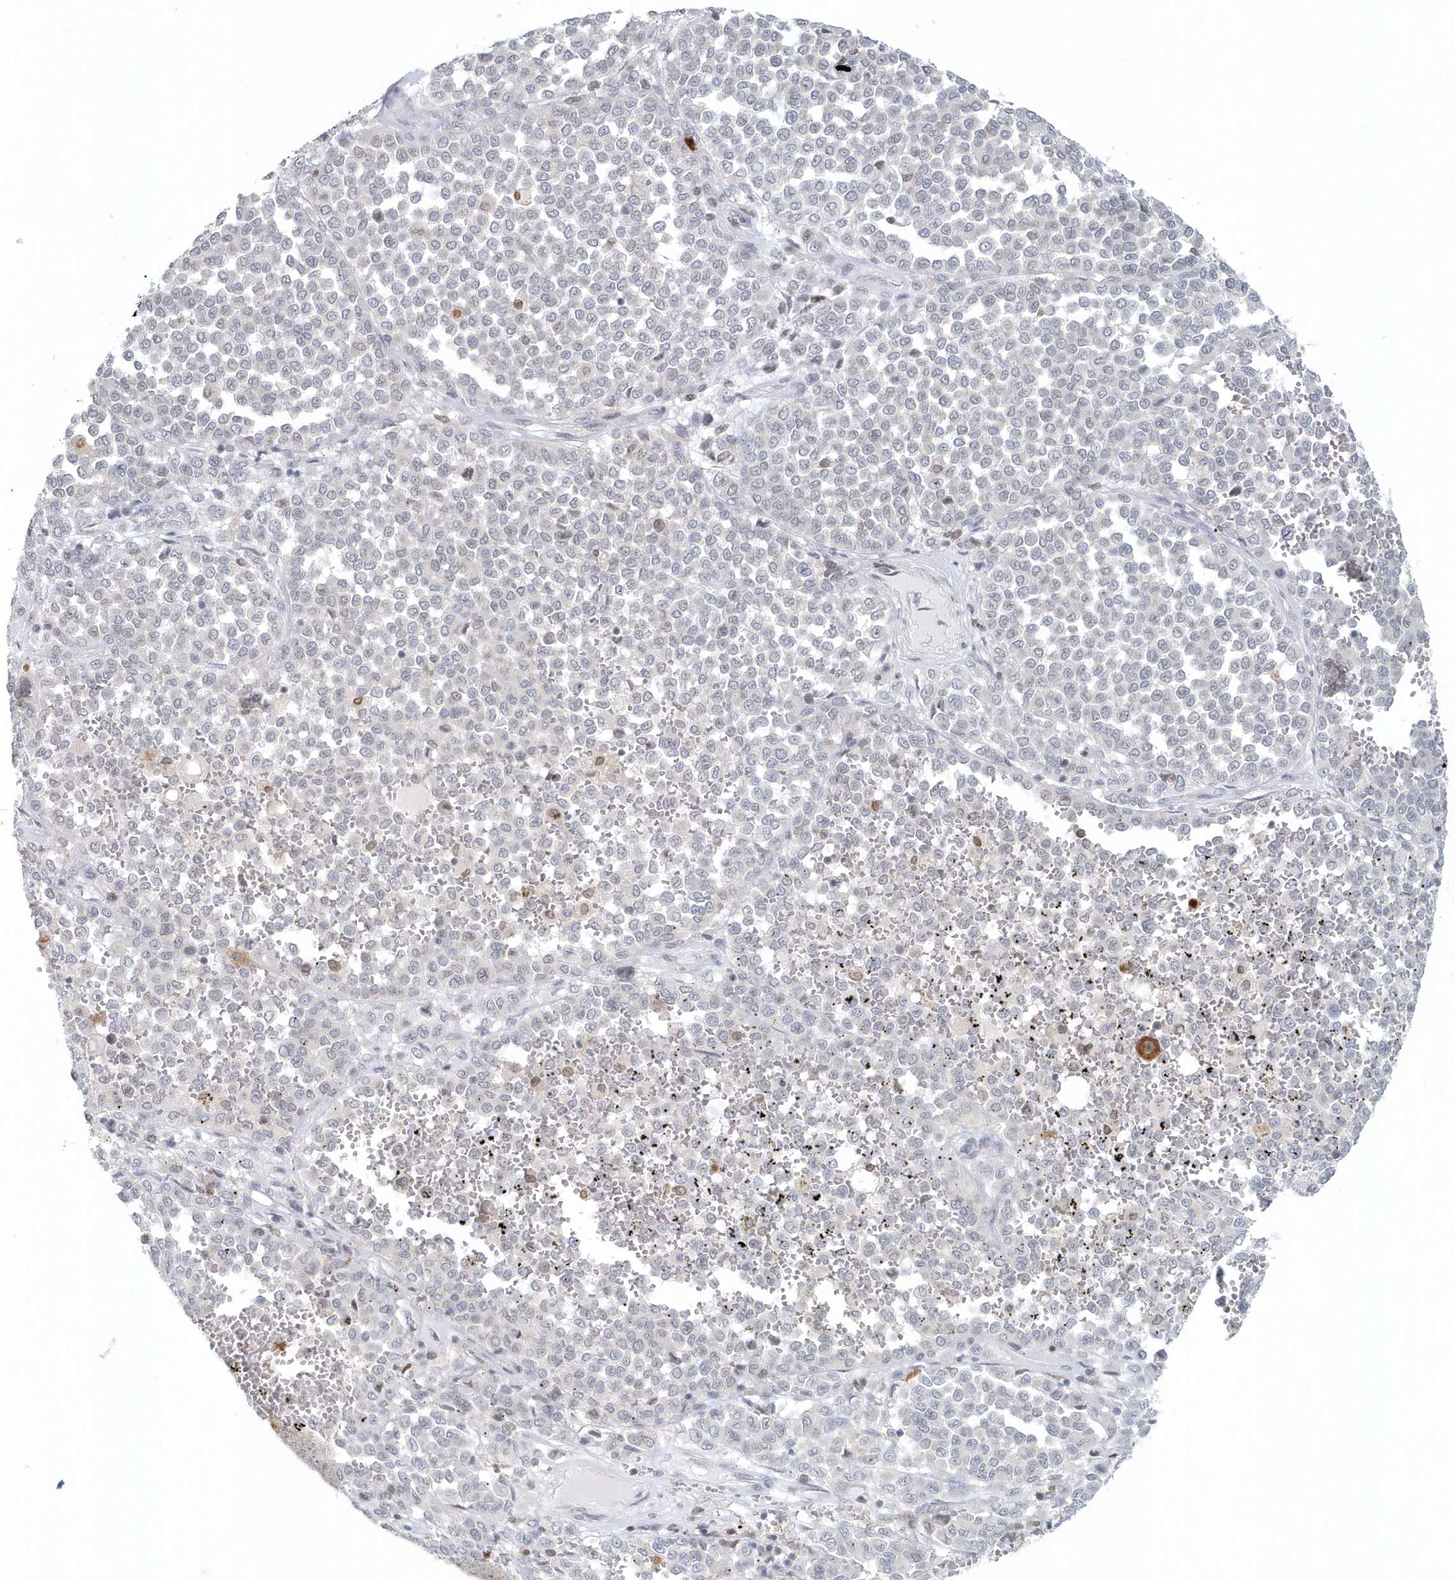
{"staining": {"intensity": "negative", "quantity": "none", "location": "none"}, "tissue": "melanoma", "cell_type": "Tumor cells", "image_type": "cancer", "snomed": [{"axis": "morphology", "description": "Malignant melanoma, Metastatic site"}, {"axis": "topography", "description": "Pancreas"}], "caption": "Protein analysis of malignant melanoma (metastatic site) demonstrates no significant expression in tumor cells.", "gene": "NUP54", "patient": {"sex": "female", "age": 30}}